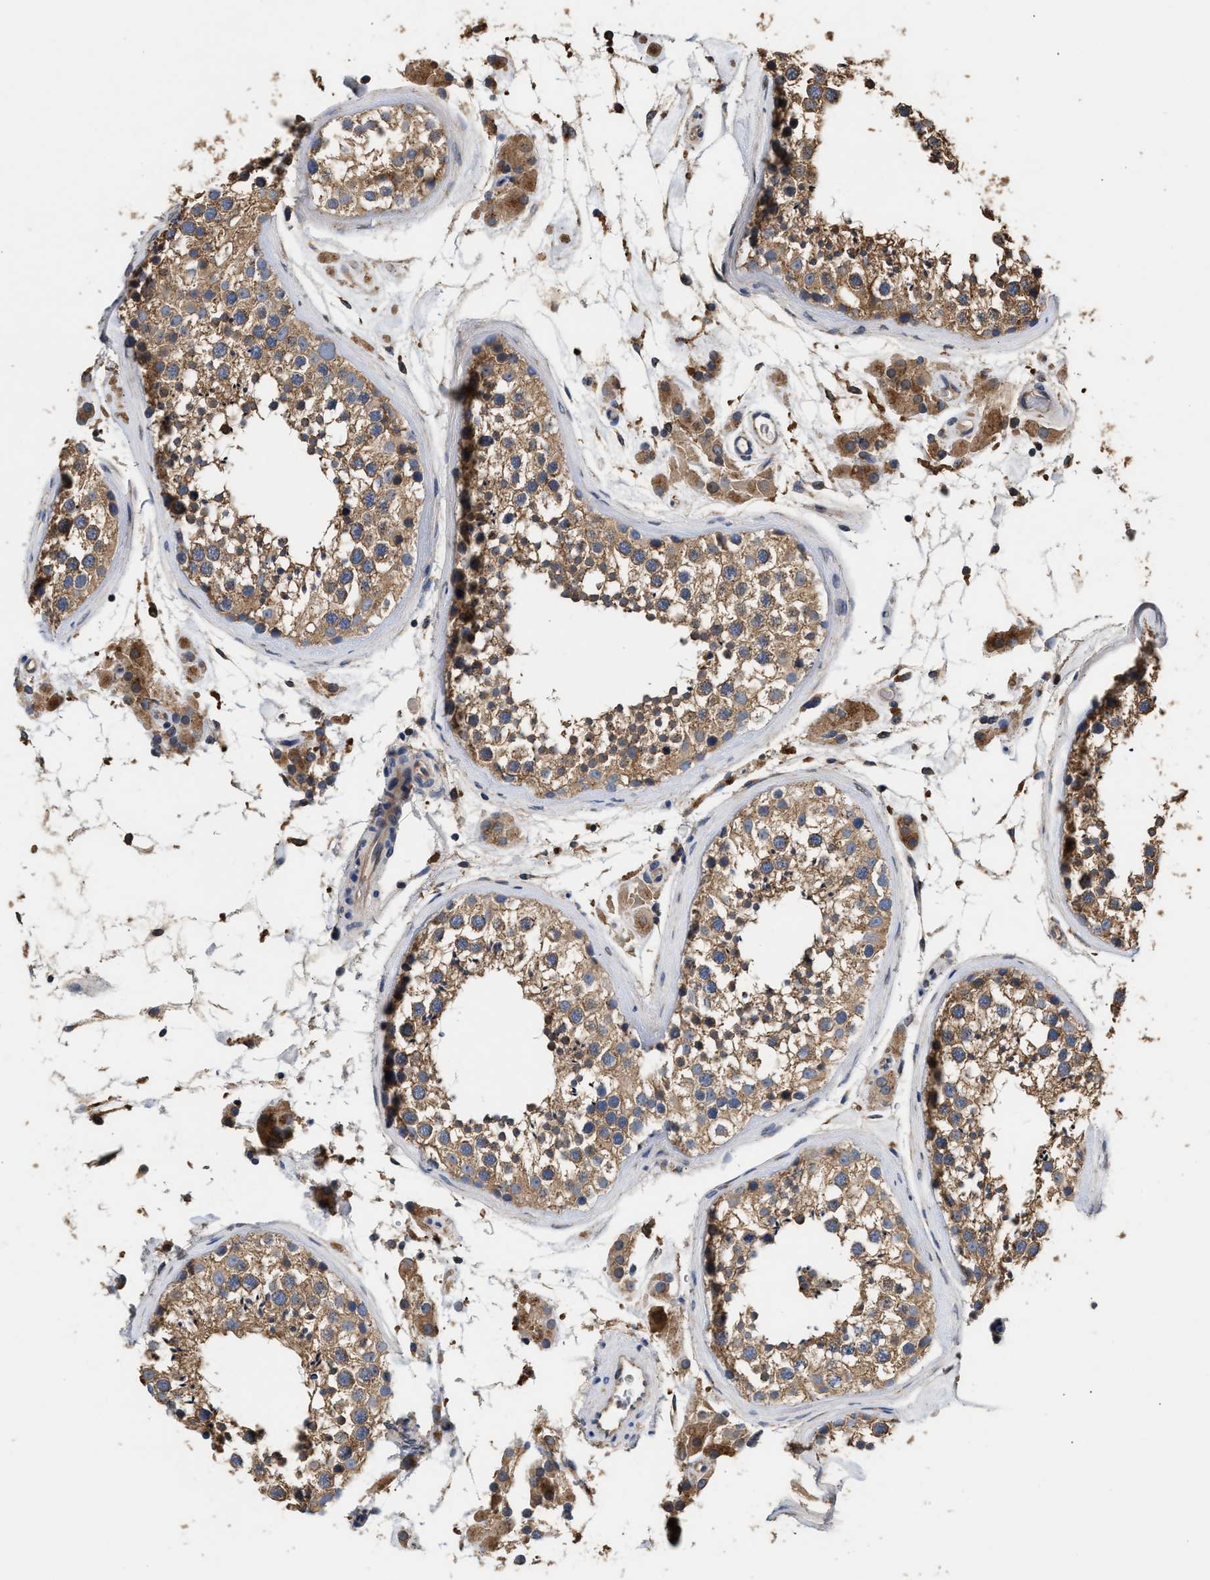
{"staining": {"intensity": "moderate", "quantity": ">75%", "location": "cytoplasmic/membranous"}, "tissue": "testis", "cell_type": "Cells in seminiferous ducts", "image_type": "normal", "snomed": [{"axis": "morphology", "description": "Normal tissue, NOS"}, {"axis": "topography", "description": "Testis"}], "caption": "A brown stain labels moderate cytoplasmic/membranous staining of a protein in cells in seminiferous ducts of unremarkable testis. Immunohistochemistry stains the protein of interest in brown and the nuclei are stained blue.", "gene": "KLB", "patient": {"sex": "male", "age": 46}}